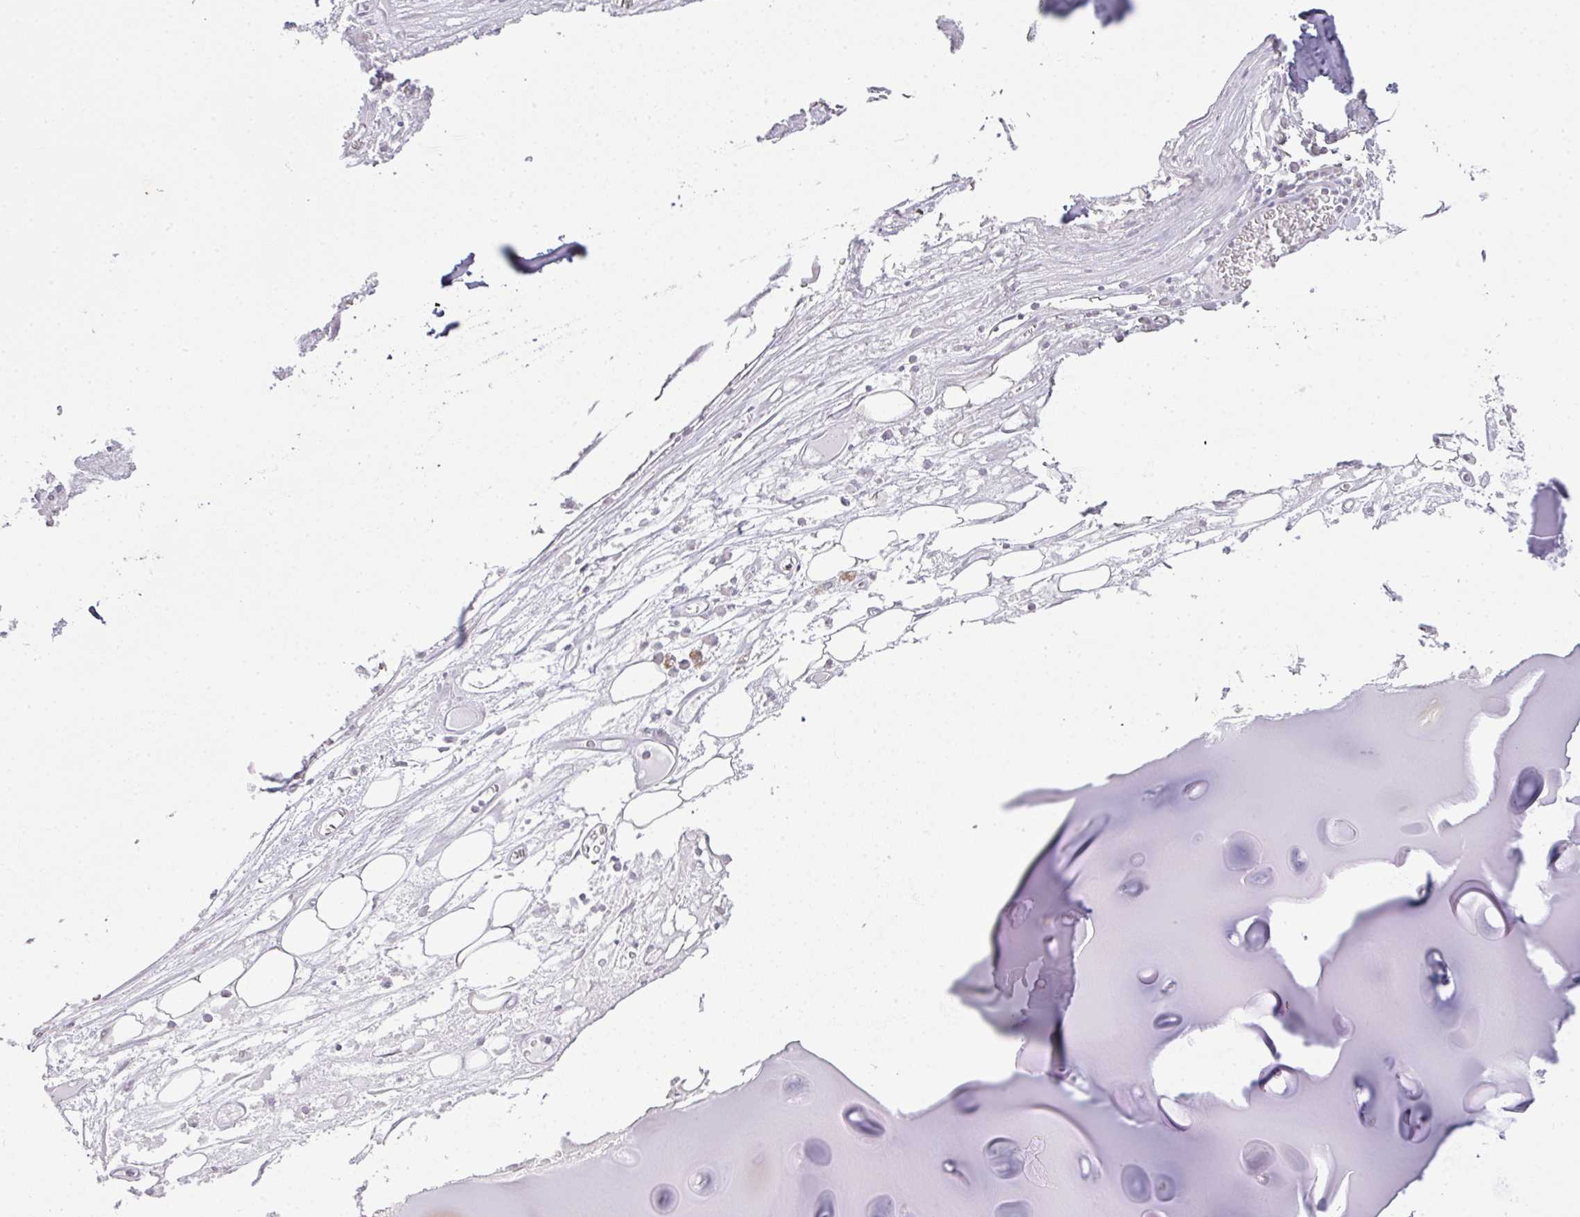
{"staining": {"intensity": "negative", "quantity": "none", "location": "none"}, "tissue": "adipose tissue", "cell_type": "Adipocytes", "image_type": "normal", "snomed": [{"axis": "morphology", "description": "Normal tissue, NOS"}, {"axis": "topography", "description": "Cartilage tissue"}], "caption": "High power microscopy micrograph of an immunohistochemistry image of benign adipose tissue, revealing no significant positivity in adipocytes. (DAB IHC, high magnification).", "gene": "VTI1A", "patient": {"sex": "male", "age": 57}}